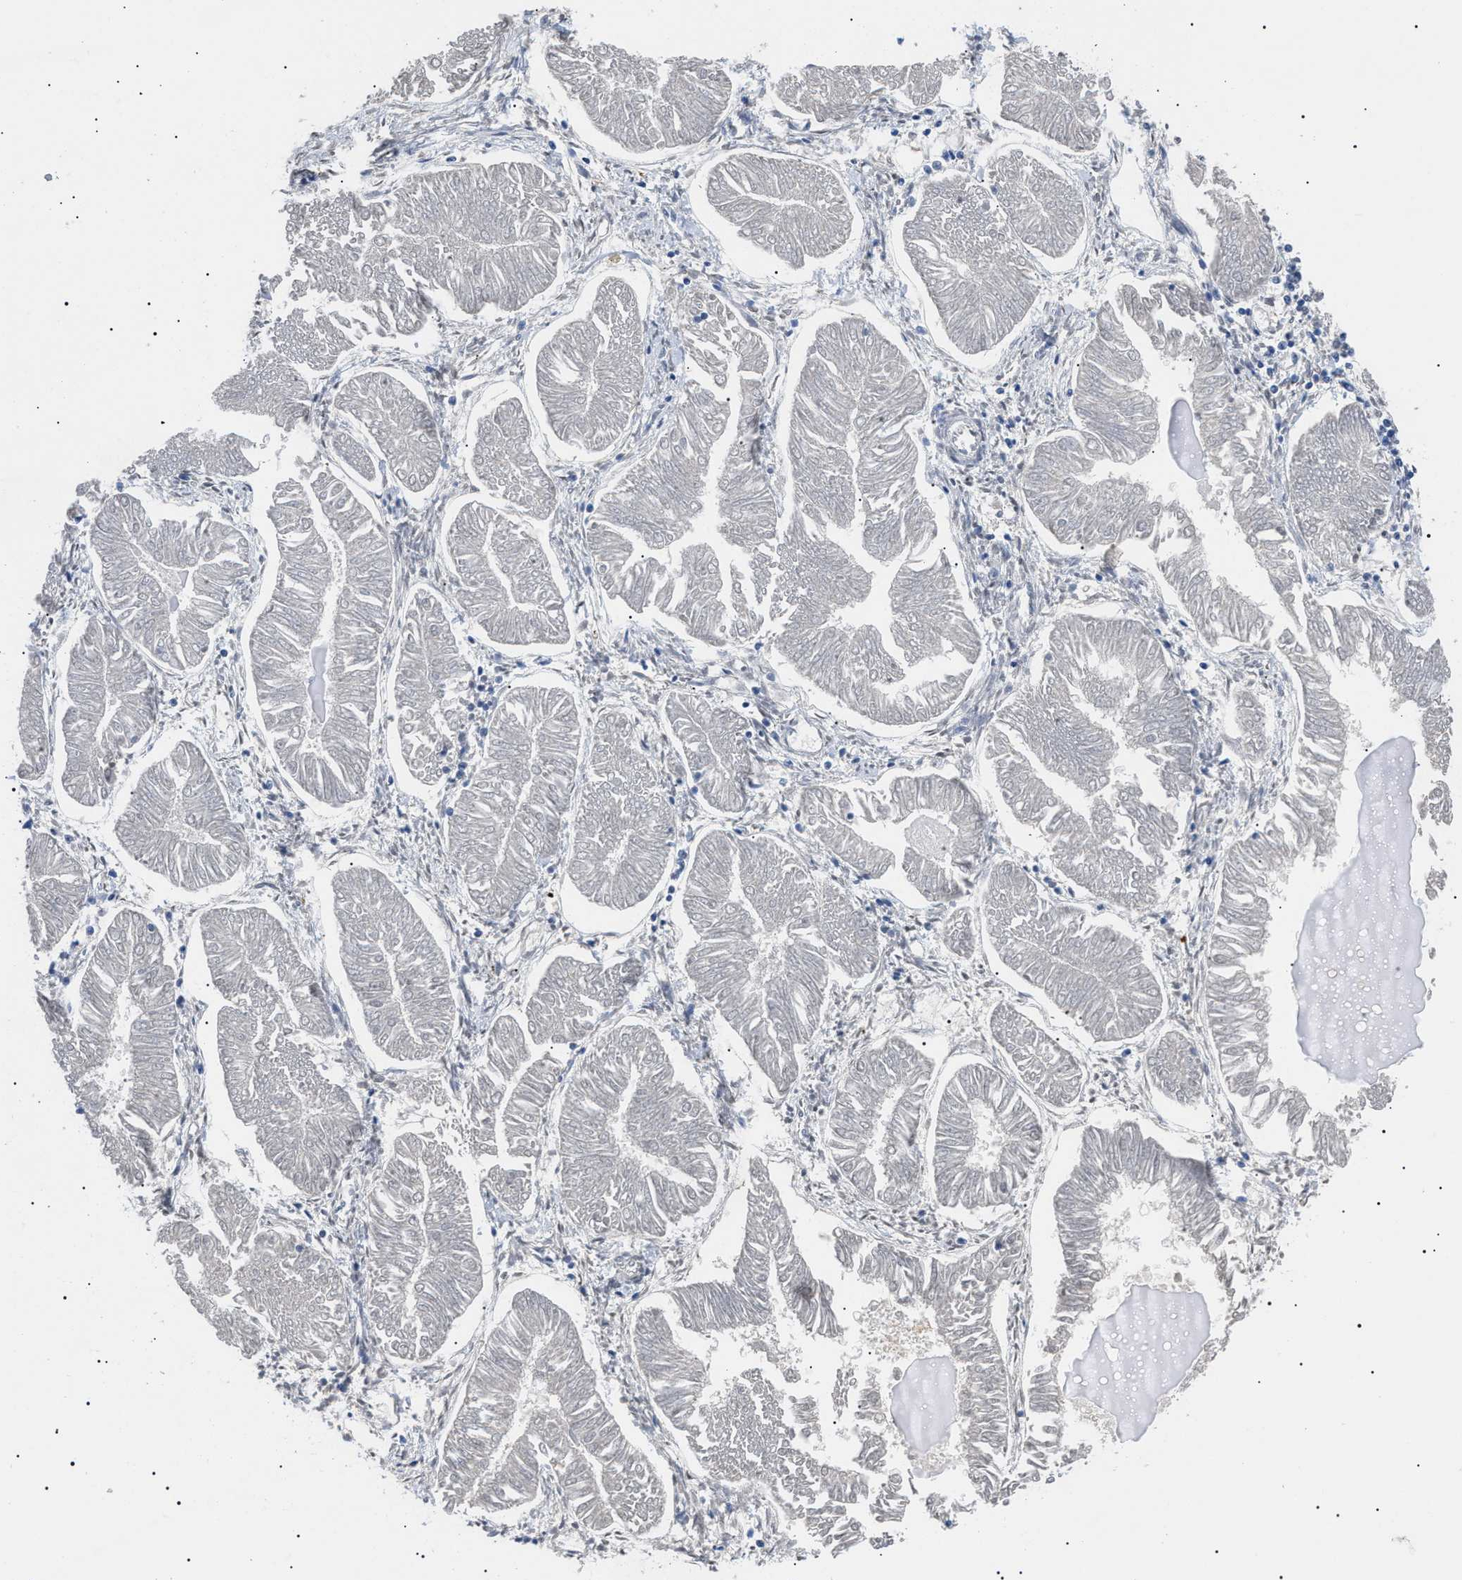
{"staining": {"intensity": "negative", "quantity": "none", "location": "none"}, "tissue": "endometrial cancer", "cell_type": "Tumor cells", "image_type": "cancer", "snomed": [{"axis": "morphology", "description": "Adenocarcinoma, NOS"}, {"axis": "topography", "description": "Endometrium"}], "caption": "Tumor cells are negative for protein expression in human endometrial cancer (adenocarcinoma).", "gene": "PRRT2", "patient": {"sex": "female", "age": 53}}